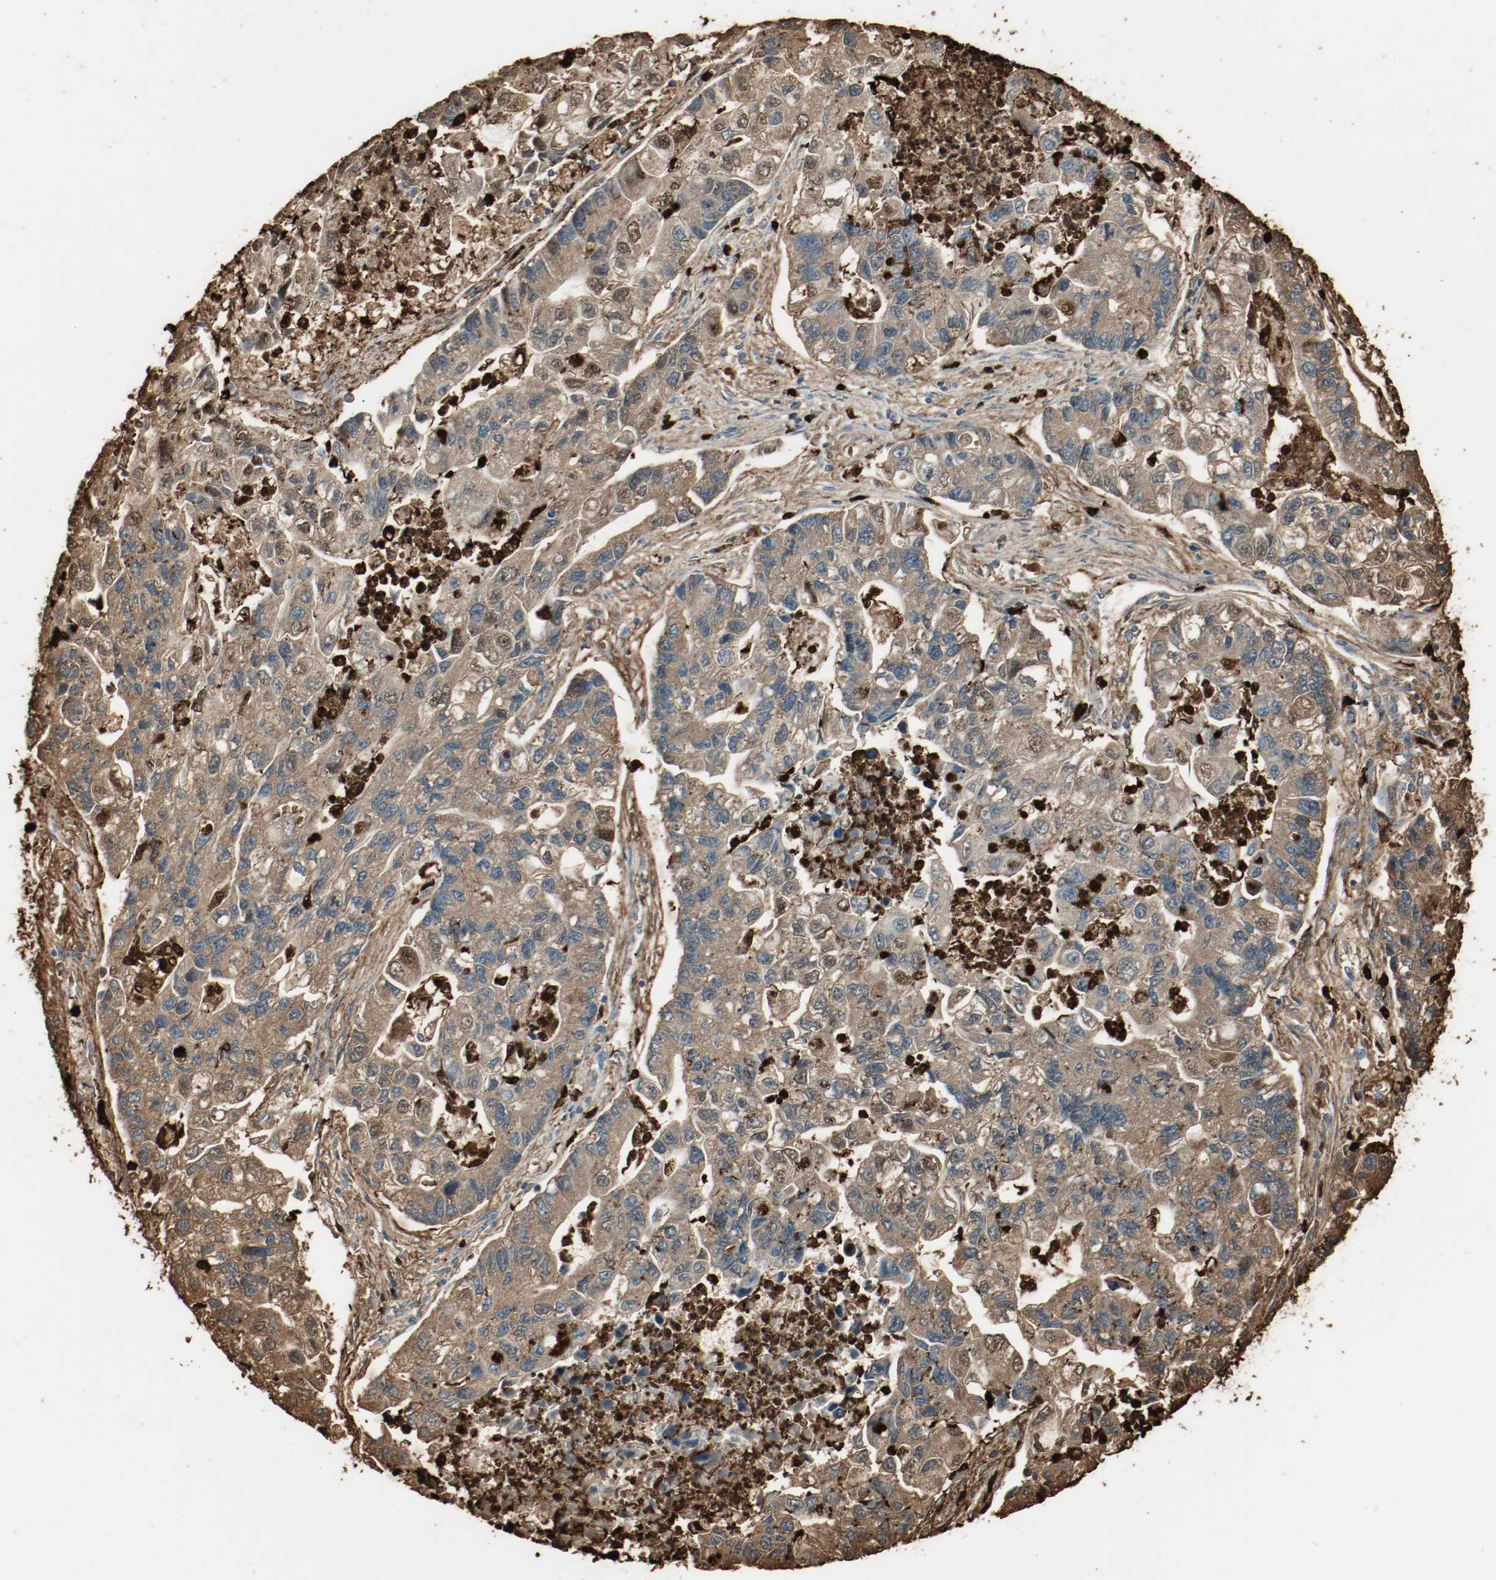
{"staining": {"intensity": "strong", "quantity": ">75%", "location": "cytoplasmic/membranous"}, "tissue": "lung cancer", "cell_type": "Tumor cells", "image_type": "cancer", "snomed": [{"axis": "morphology", "description": "Adenocarcinoma, NOS"}, {"axis": "topography", "description": "Lung"}], "caption": "A brown stain labels strong cytoplasmic/membranous expression of a protein in adenocarcinoma (lung) tumor cells.", "gene": "S100A9", "patient": {"sex": "female", "age": 51}}